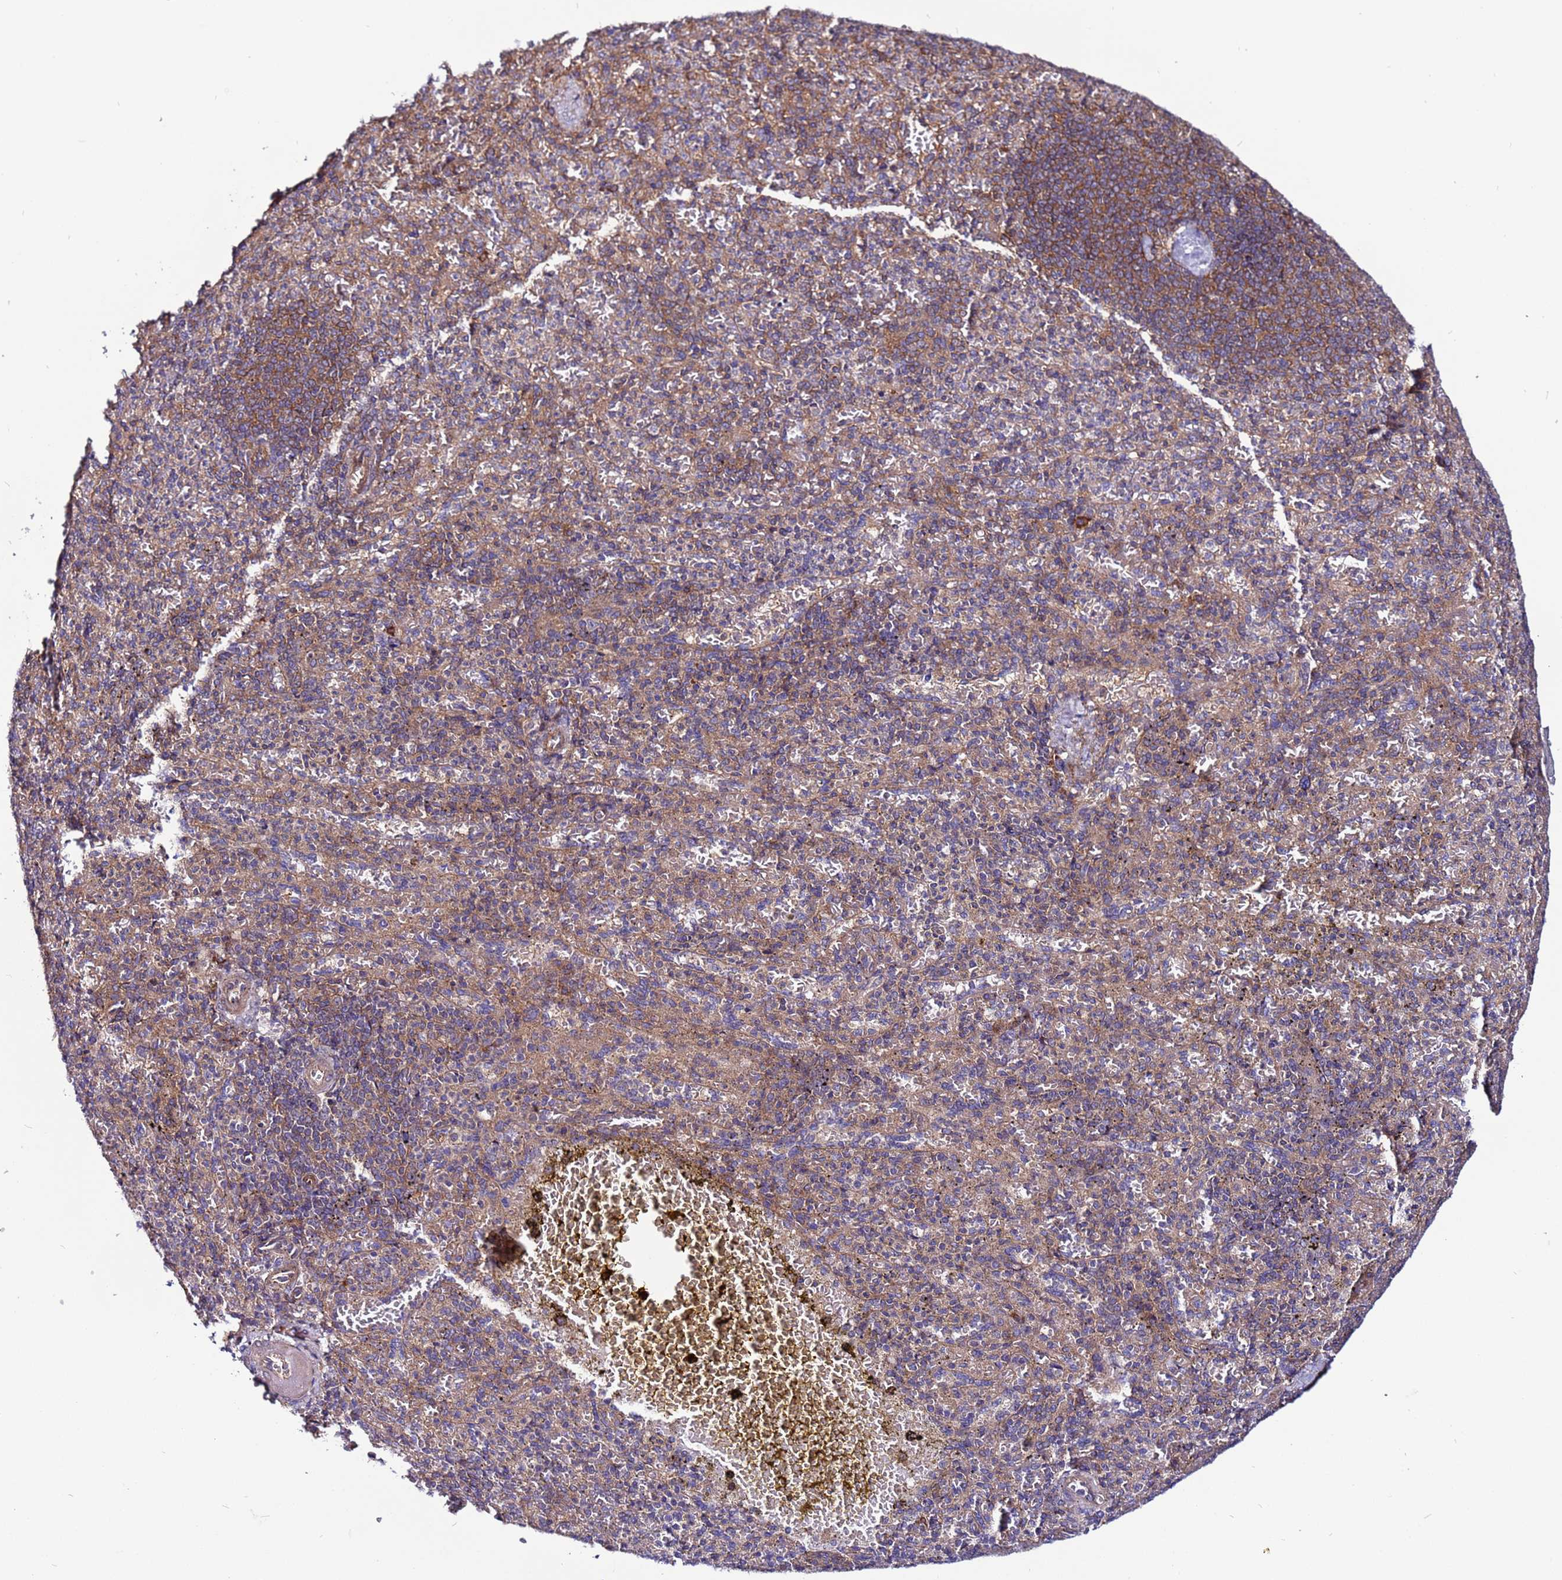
{"staining": {"intensity": "weak", "quantity": "25%-75%", "location": "cytoplasmic/membranous"}, "tissue": "spleen", "cell_type": "Cells in red pulp", "image_type": "normal", "snomed": [{"axis": "morphology", "description": "Normal tissue, NOS"}, {"axis": "topography", "description": "Spleen"}], "caption": "DAB immunohistochemical staining of unremarkable human spleen shows weak cytoplasmic/membranous protein positivity in about 25%-75% of cells in red pulp.", "gene": "STK38L", "patient": {"sex": "female", "age": 74}}